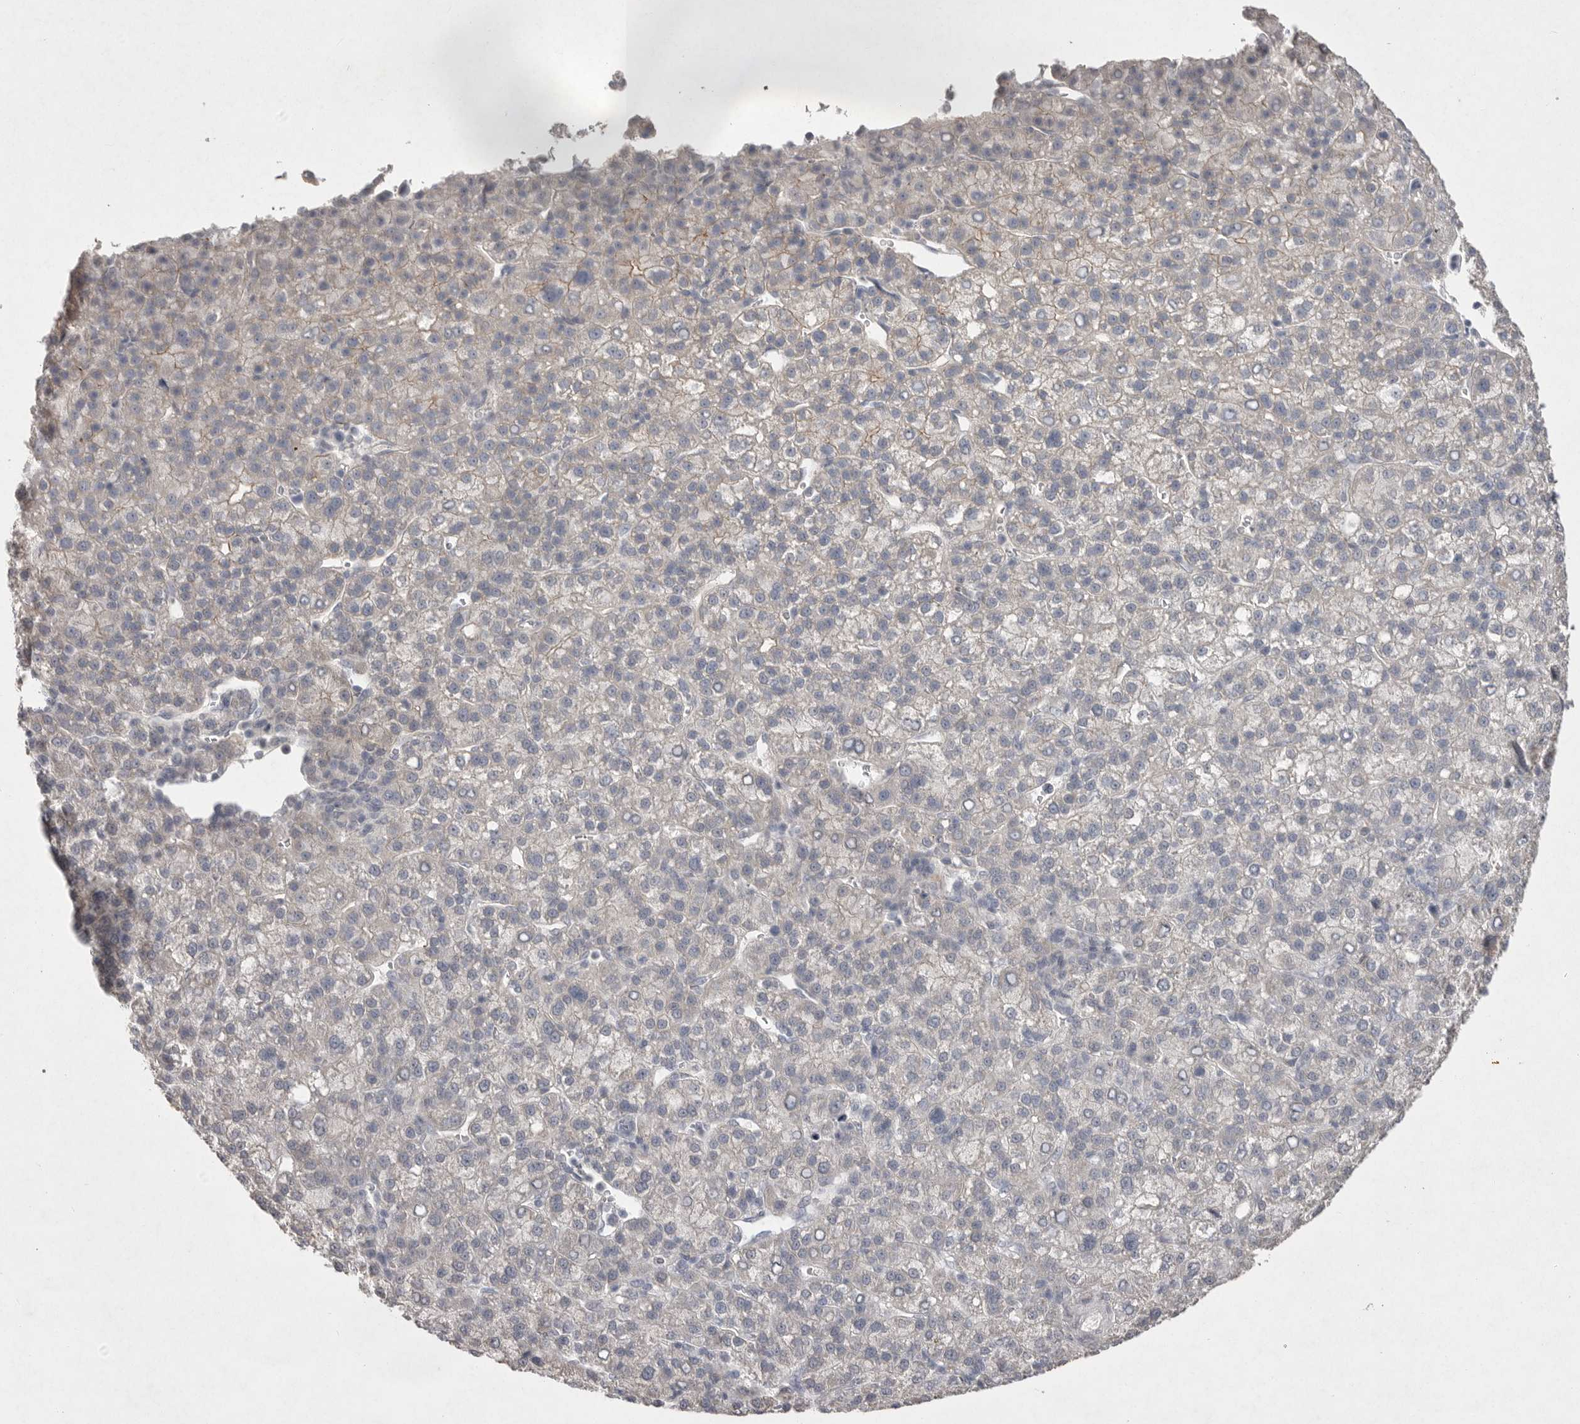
{"staining": {"intensity": "negative", "quantity": "none", "location": "none"}, "tissue": "liver cancer", "cell_type": "Tumor cells", "image_type": "cancer", "snomed": [{"axis": "morphology", "description": "Carcinoma, Hepatocellular, NOS"}, {"axis": "topography", "description": "Liver"}], "caption": "Protein analysis of hepatocellular carcinoma (liver) exhibits no significant positivity in tumor cells. (Brightfield microscopy of DAB IHC at high magnification).", "gene": "VANGL2", "patient": {"sex": "female", "age": 58}}